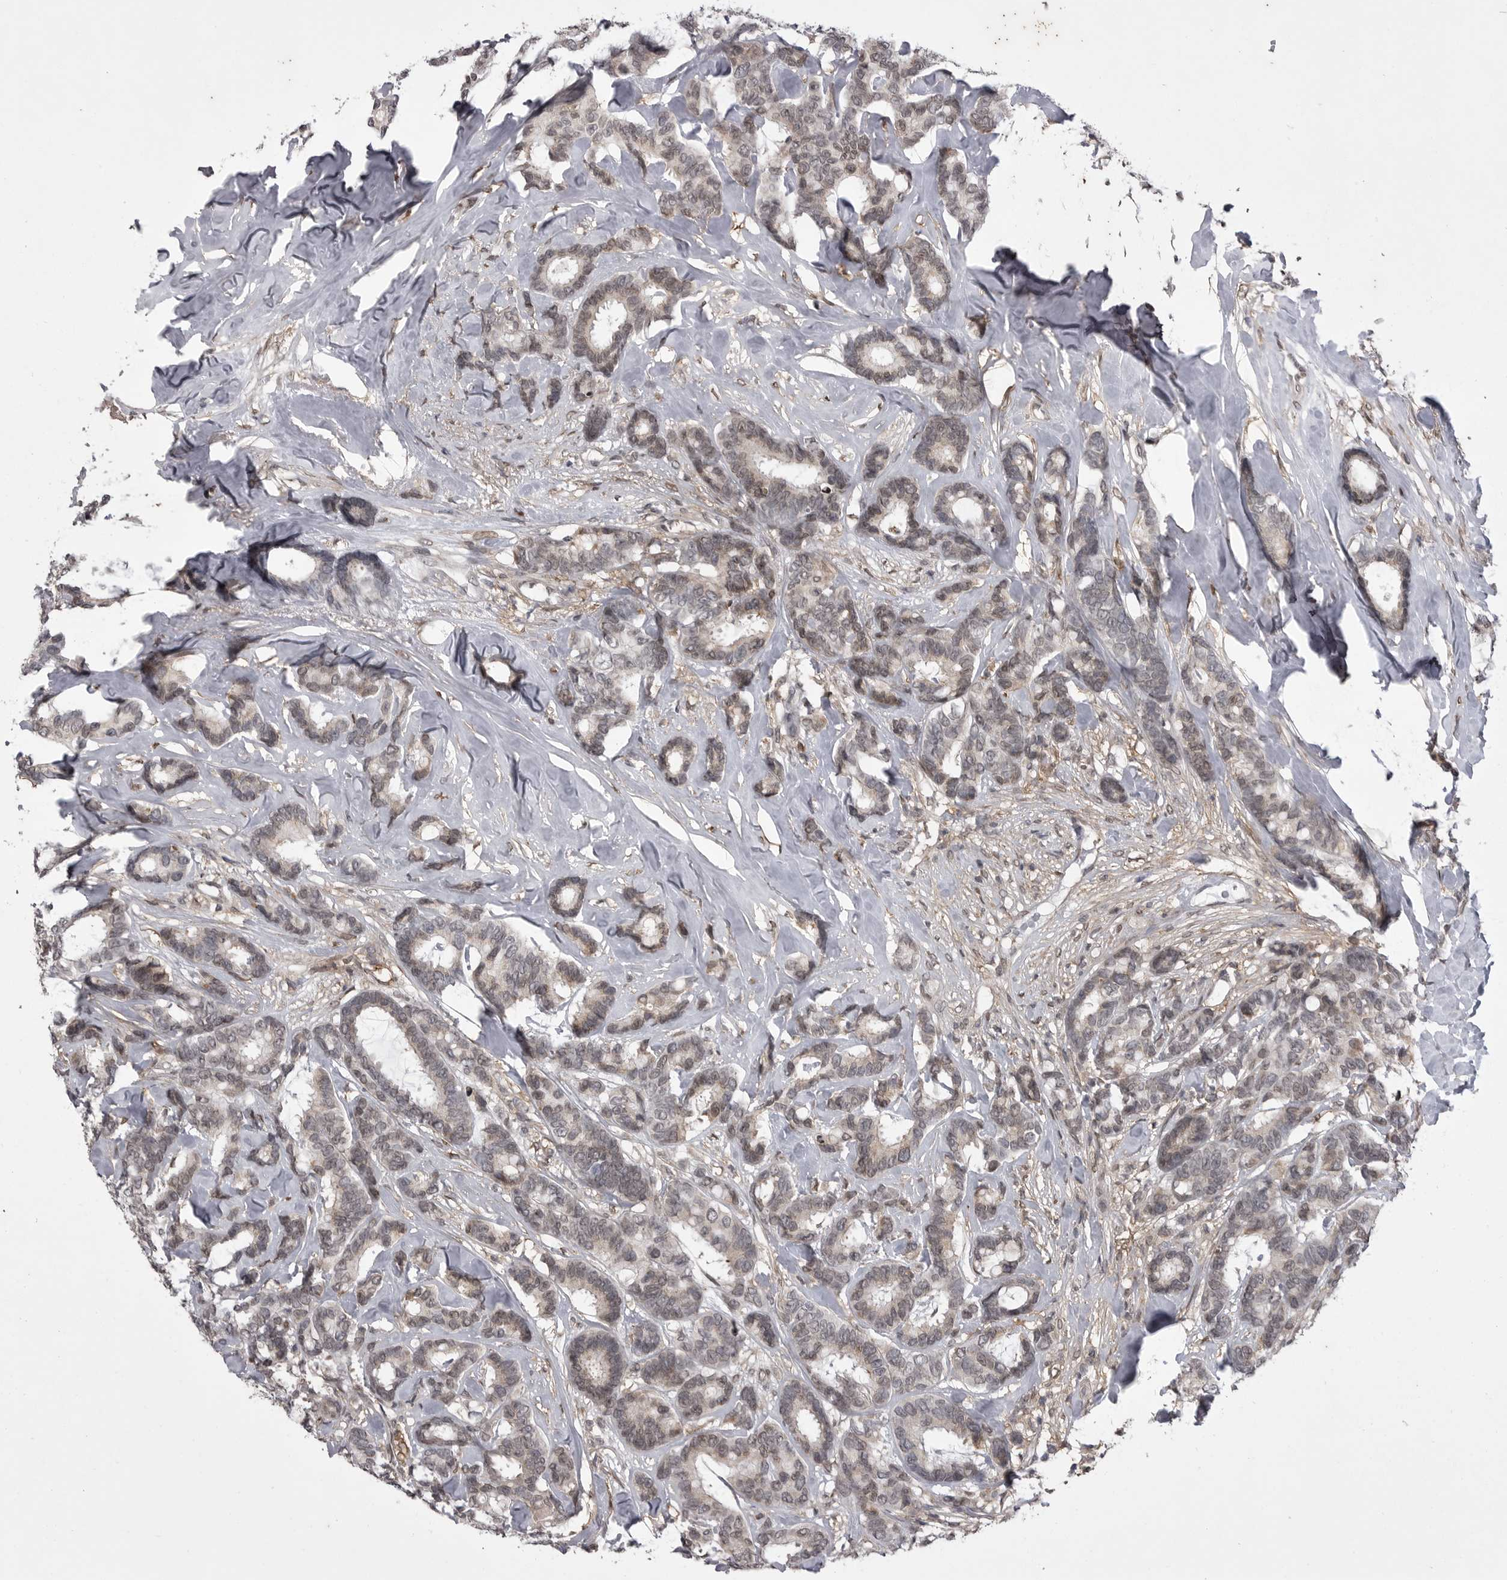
{"staining": {"intensity": "weak", "quantity": "25%-75%", "location": "nuclear"}, "tissue": "breast cancer", "cell_type": "Tumor cells", "image_type": "cancer", "snomed": [{"axis": "morphology", "description": "Duct carcinoma"}, {"axis": "topography", "description": "Breast"}], "caption": "Infiltrating ductal carcinoma (breast) tissue demonstrates weak nuclear staining in approximately 25%-75% of tumor cells Using DAB (brown) and hematoxylin (blue) stains, captured at high magnification using brightfield microscopy.", "gene": "ABL1", "patient": {"sex": "female", "age": 87}}